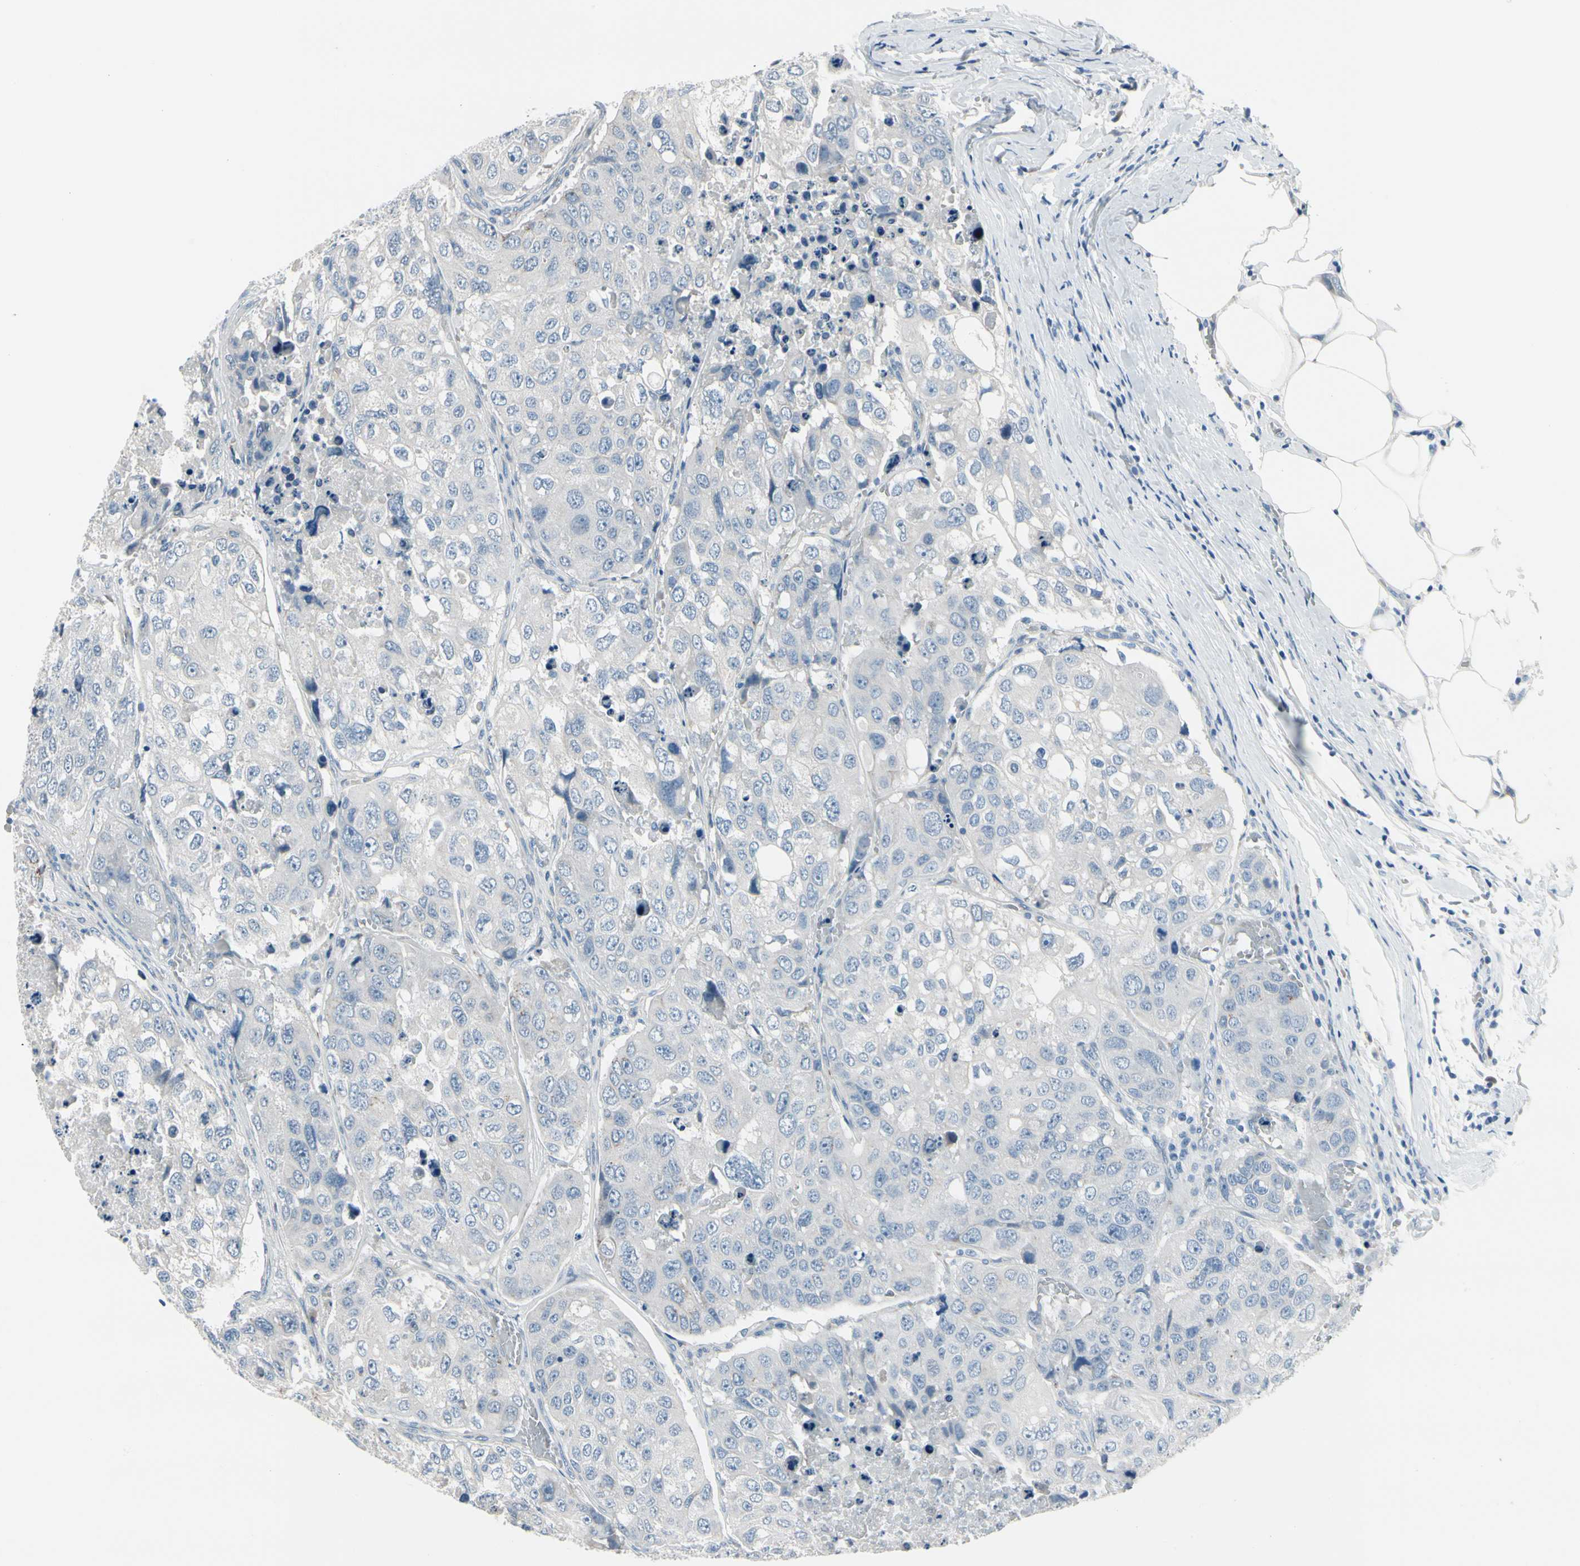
{"staining": {"intensity": "negative", "quantity": "none", "location": "none"}, "tissue": "urothelial cancer", "cell_type": "Tumor cells", "image_type": "cancer", "snomed": [{"axis": "morphology", "description": "Urothelial carcinoma, High grade"}, {"axis": "topography", "description": "Lymph node"}, {"axis": "topography", "description": "Urinary bladder"}], "caption": "An immunohistochemistry histopathology image of high-grade urothelial carcinoma is shown. There is no staining in tumor cells of high-grade urothelial carcinoma. (DAB immunohistochemistry with hematoxylin counter stain).", "gene": "PGR", "patient": {"sex": "male", "age": 51}}